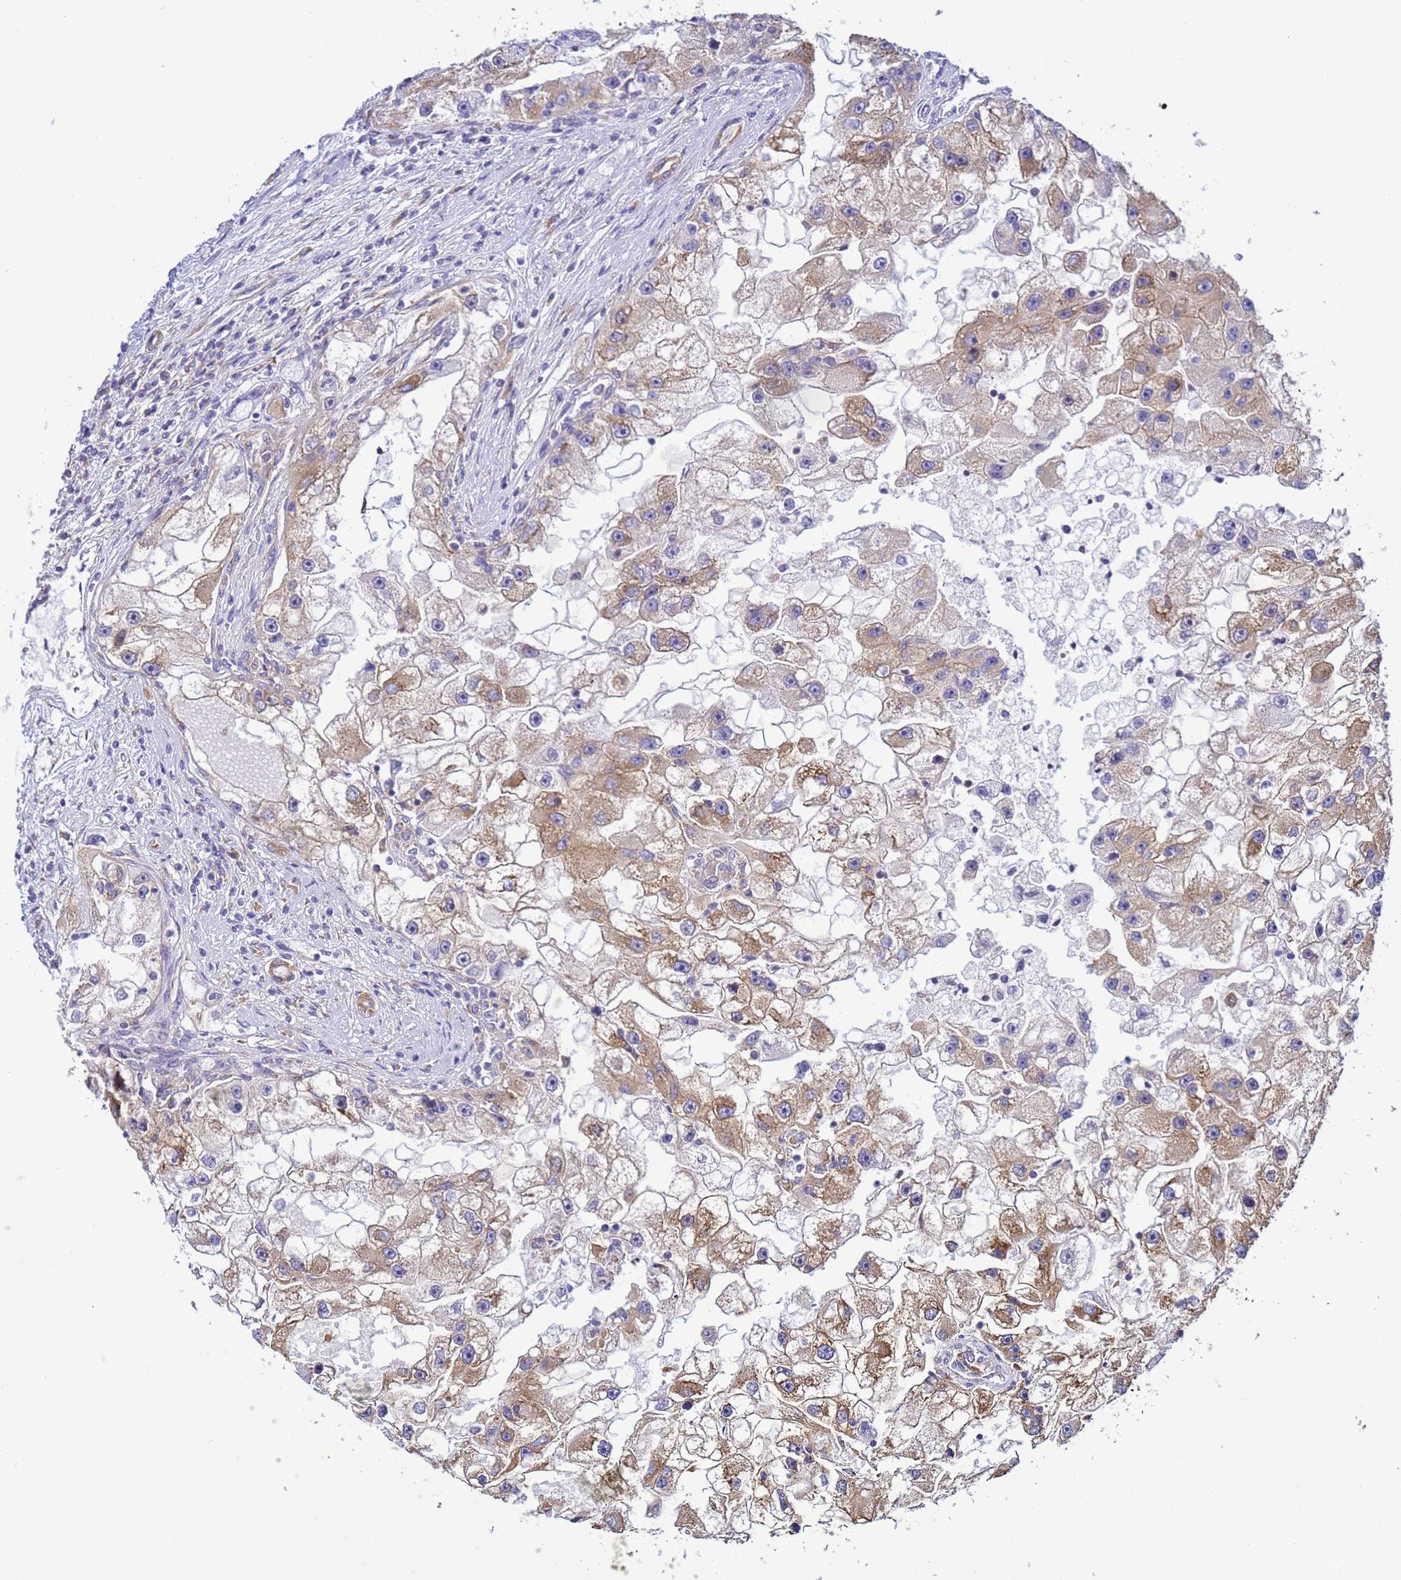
{"staining": {"intensity": "moderate", "quantity": "<25%", "location": "cytoplasmic/membranous"}, "tissue": "renal cancer", "cell_type": "Tumor cells", "image_type": "cancer", "snomed": [{"axis": "morphology", "description": "Adenocarcinoma, NOS"}, {"axis": "topography", "description": "Kidney"}], "caption": "Tumor cells demonstrate low levels of moderate cytoplasmic/membranous staining in about <25% of cells in human adenocarcinoma (renal).", "gene": "NARS1", "patient": {"sex": "male", "age": 63}}